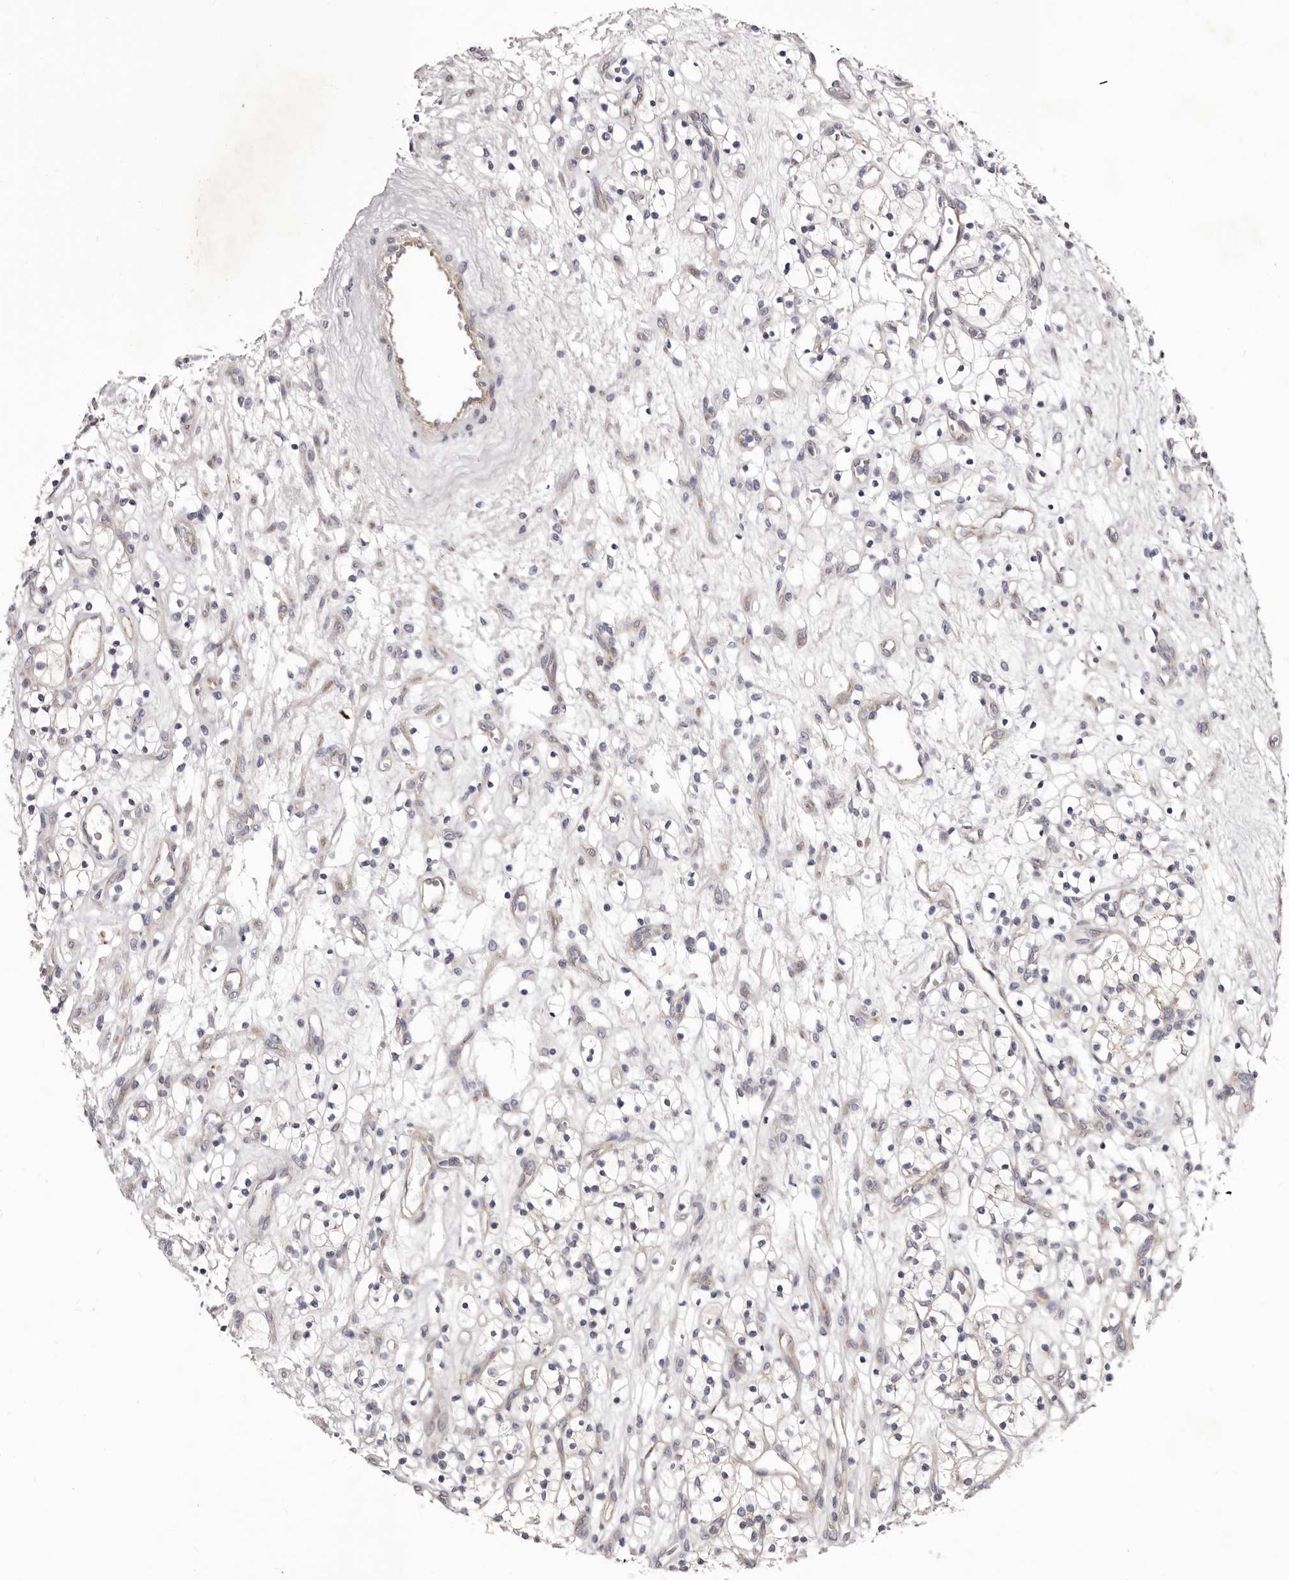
{"staining": {"intensity": "negative", "quantity": "none", "location": "none"}, "tissue": "renal cancer", "cell_type": "Tumor cells", "image_type": "cancer", "snomed": [{"axis": "morphology", "description": "Adenocarcinoma, NOS"}, {"axis": "topography", "description": "Kidney"}], "caption": "This is an immunohistochemistry histopathology image of human renal cancer (adenocarcinoma). There is no expression in tumor cells.", "gene": "PEG10", "patient": {"sex": "female", "age": 57}}